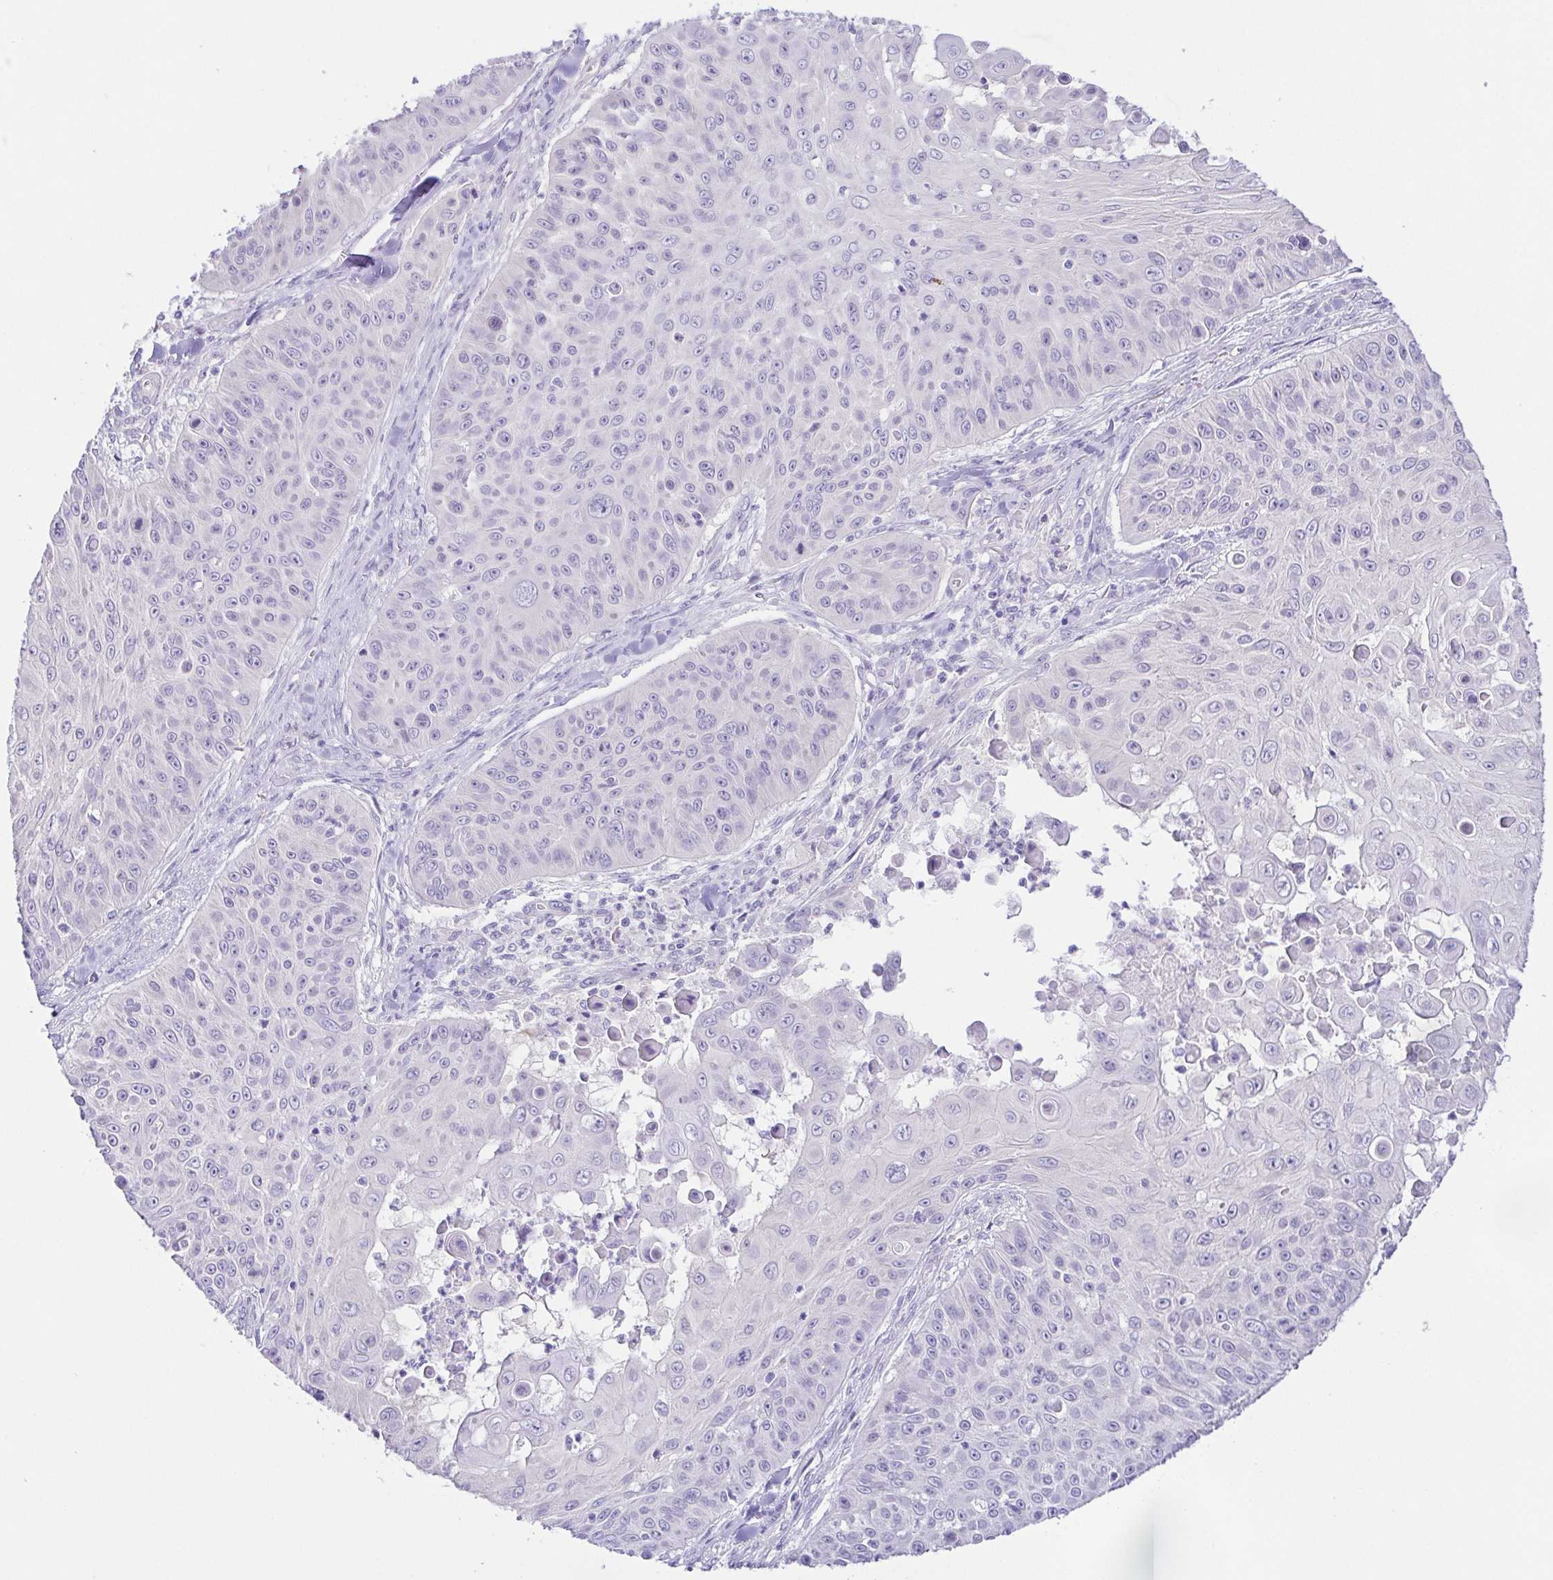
{"staining": {"intensity": "negative", "quantity": "none", "location": "none"}, "tissue": "skin cancer", "cell_type": "Tumor cells", "image_type": "cancer", "snomed": [{"axis": "morphology", "description": "Squamous cell carcinoma, NOS"}, {"axis": "topography", "description": "Skin"}], "caption": "Human skin cancer stained for a protein using immunohistochemistry shows no staining in tumor cells.", "gene": "KRTDAP", "patient": {"sex": "male", "age": 82}}